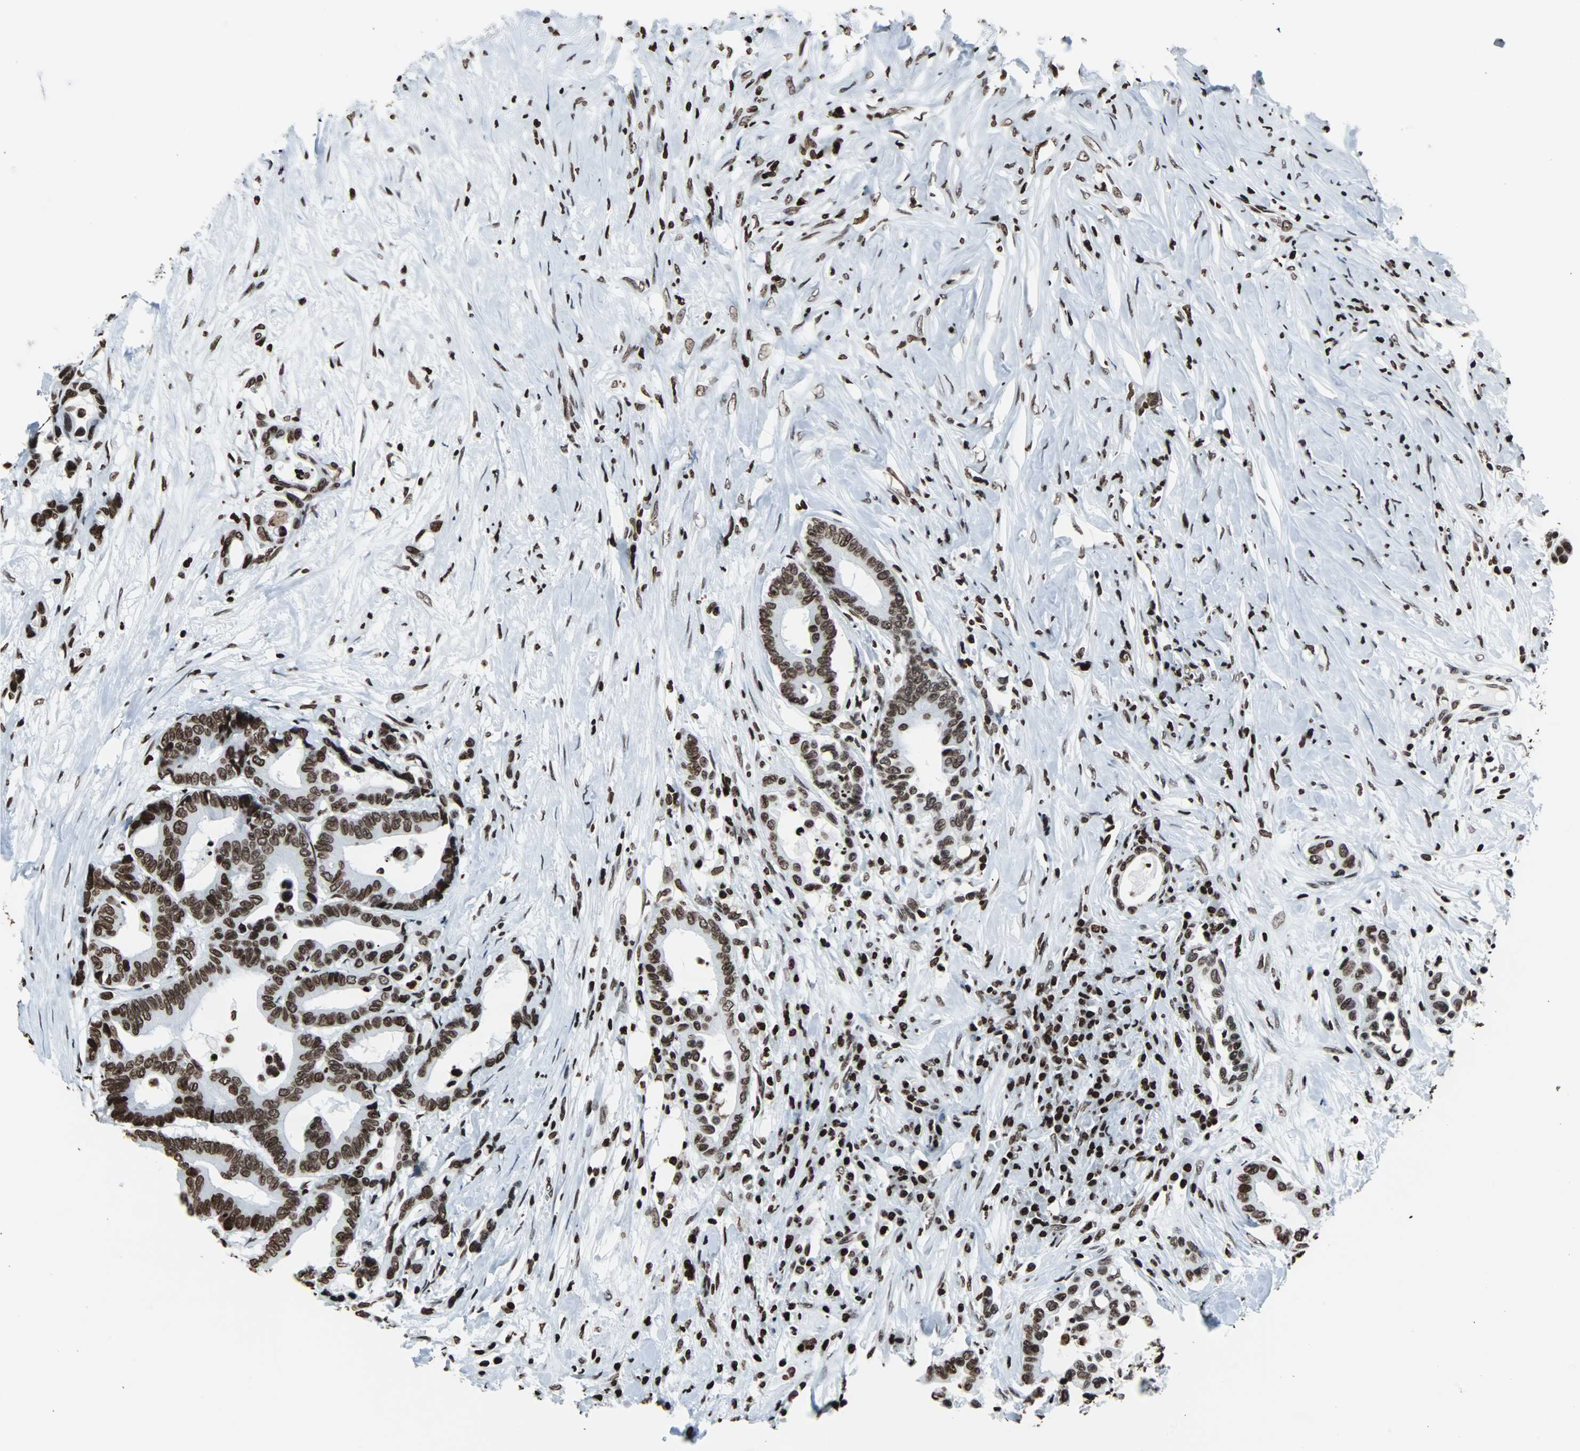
{"staining": {"intensity": "moderate", "quantity": ">75%", "location": "nuclear"}, "tissue": "colorectal cancer", "cell_type": "Tumor cells", "image_type": "cancer", "snomed": [{"axis": "morphology", "description": "Normal tissue, NOS"}, {"axis": "morphology", "description": "Adenocarcinoma, NOS"}, {"axis": "topography", "description": "Colon"}], "caption": "This histopathology image displays immunohistochemistry staining of human colorectal cancer (adenocarcinoma), with medium moderate nuclear positivity in about >75% of tumor cells.", "gene": "H2BC18", "patient": {"sex": "male", "age": 82}}